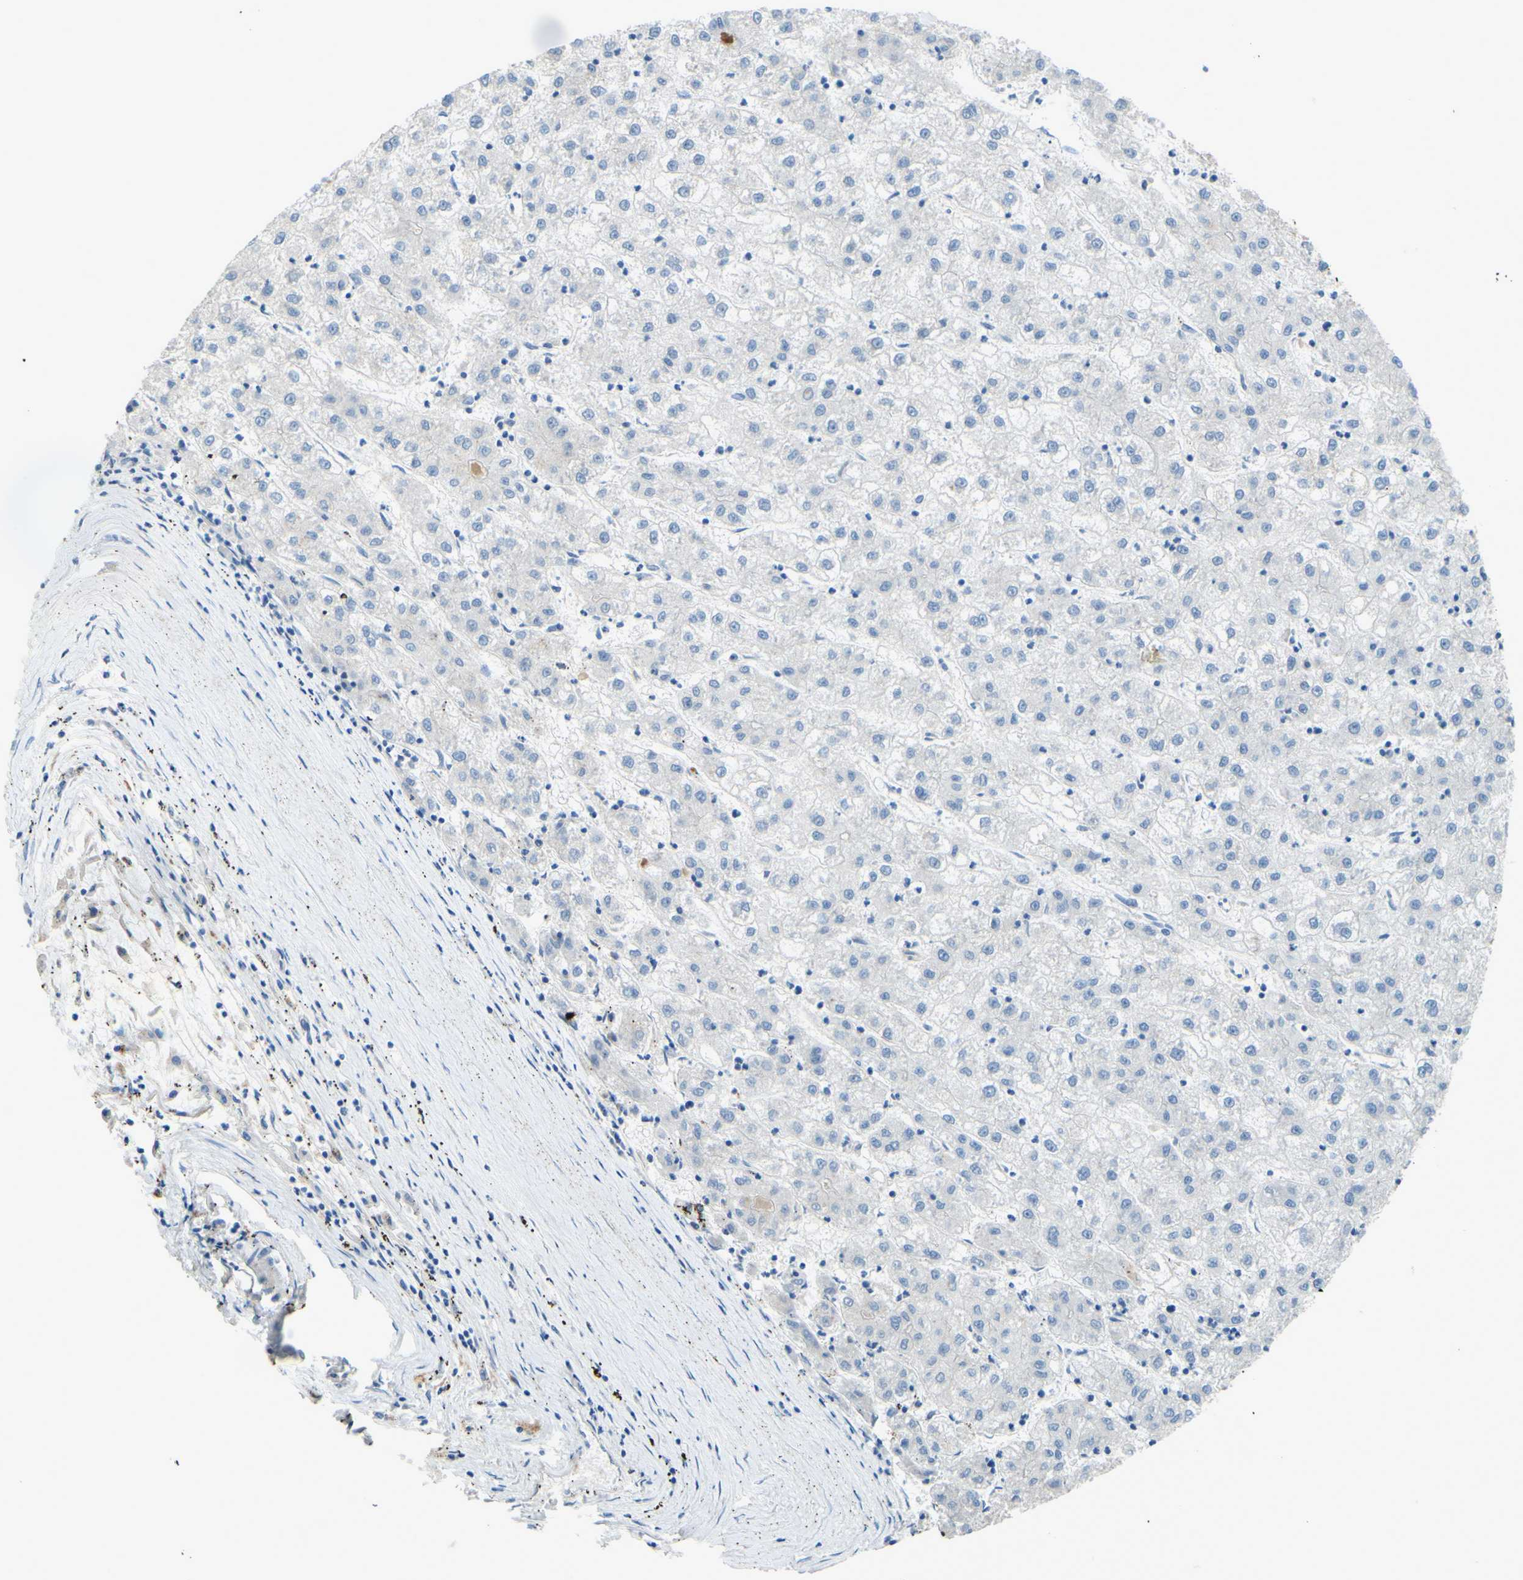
{"staining": {"intensity": "negative", "quantity": "none", "location": "none"}, "tissue": "liver cancer", "cell_type": "Tumor cells", "image_type": "cancer", "snomed": [{"axis": "morphology", "description": "Carcinoma, Hepatocellular, NOS"}, {"axis": "topography", "description": "Liver"}], "caption": "This image is of liver hepatocellular carcinoma stained with immunohistochemistry to label a protein in brown with the nuclei are counter-stained blue. There is no positivity in tumor cells.", "gene": "ARHGAP1", "patient": {"sex": "male", "age": 72}}